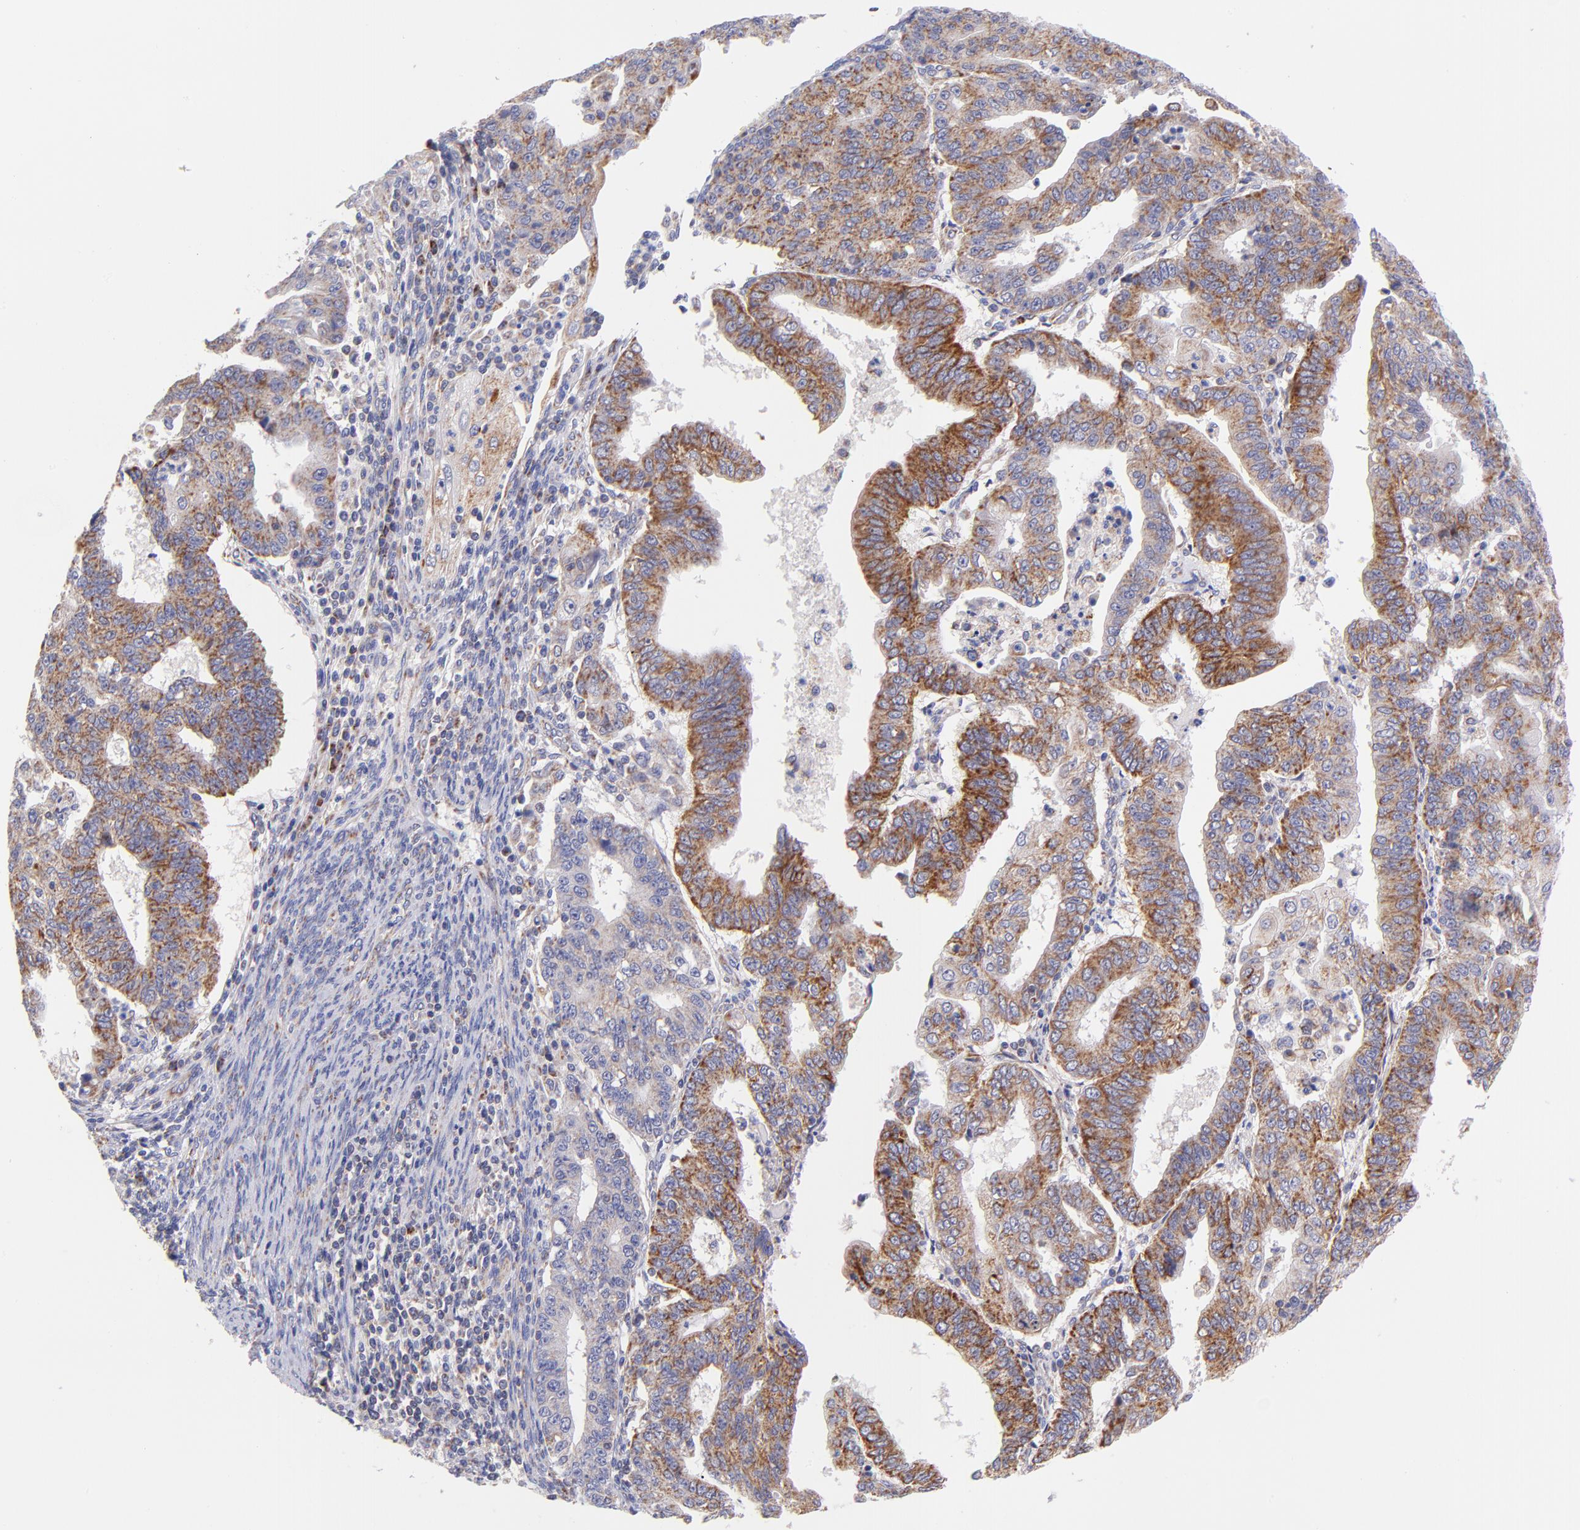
{"staining": {"intensity": "moderate", "quantity": ">75%", "location": "cytoplasmic/membranous"}, "tissue": "endometrial cancer", "cell_type": "Tumor cells", "image_type": "cancer", "snomed": [{"axis": "morphology", "description": "Adenocarcinoma, NOS"}, {"axis": "topography", "description": "Endometrium"}], "caption": "Immunohistochemical staining of adenocarcinoma (endometrial) reveals moderate cytoplasmic/membranous protein staining in approximately >75% of tumor cells. (Stains: DAB (3,3'-diaminobenzidine) in brown, nuclei in blue, Microscopy: brightfield microscopy at high magnification).", "gene": "NDUFB7", "patient": {"sex": "female", "age": 56}}